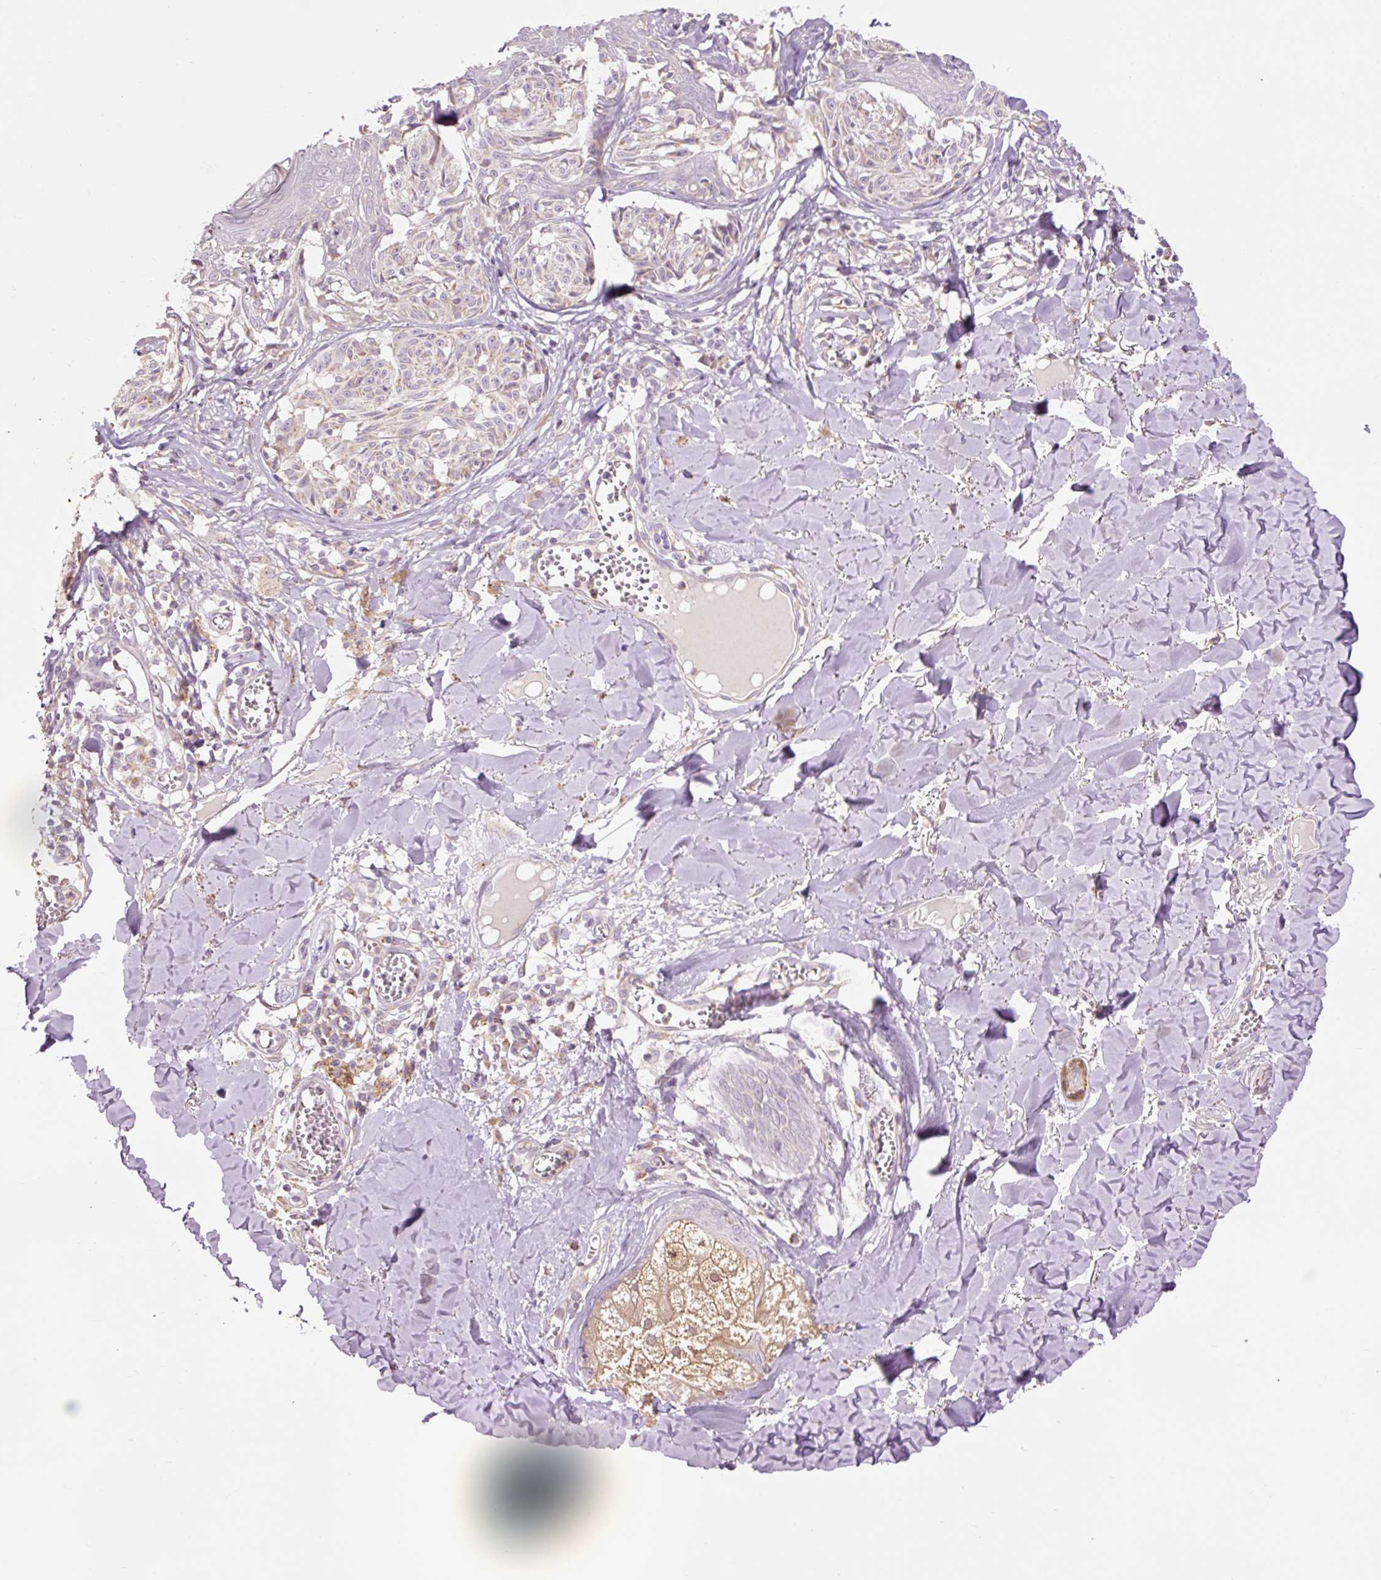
{"staining": {"intensity": "weak", "quantity": "<25%", "location": "cytoplasmic/membranous"}, "tissue": "melanoma", "cell_type": "Tumor cells", "image_type": "cancer", "snomed": [{"axis": "morphology", "description": "Malignant melanoma, NOS"}, {"axis": "topography", "description": "Skin"}], "caption": "A photomicrograph of melanoma stained for a protein exhibits no brown staining in tumor cells. (DAB IHC, high magnification).", "gene": "PRDX5", "patient": {"sex": "female", "age": 43}}